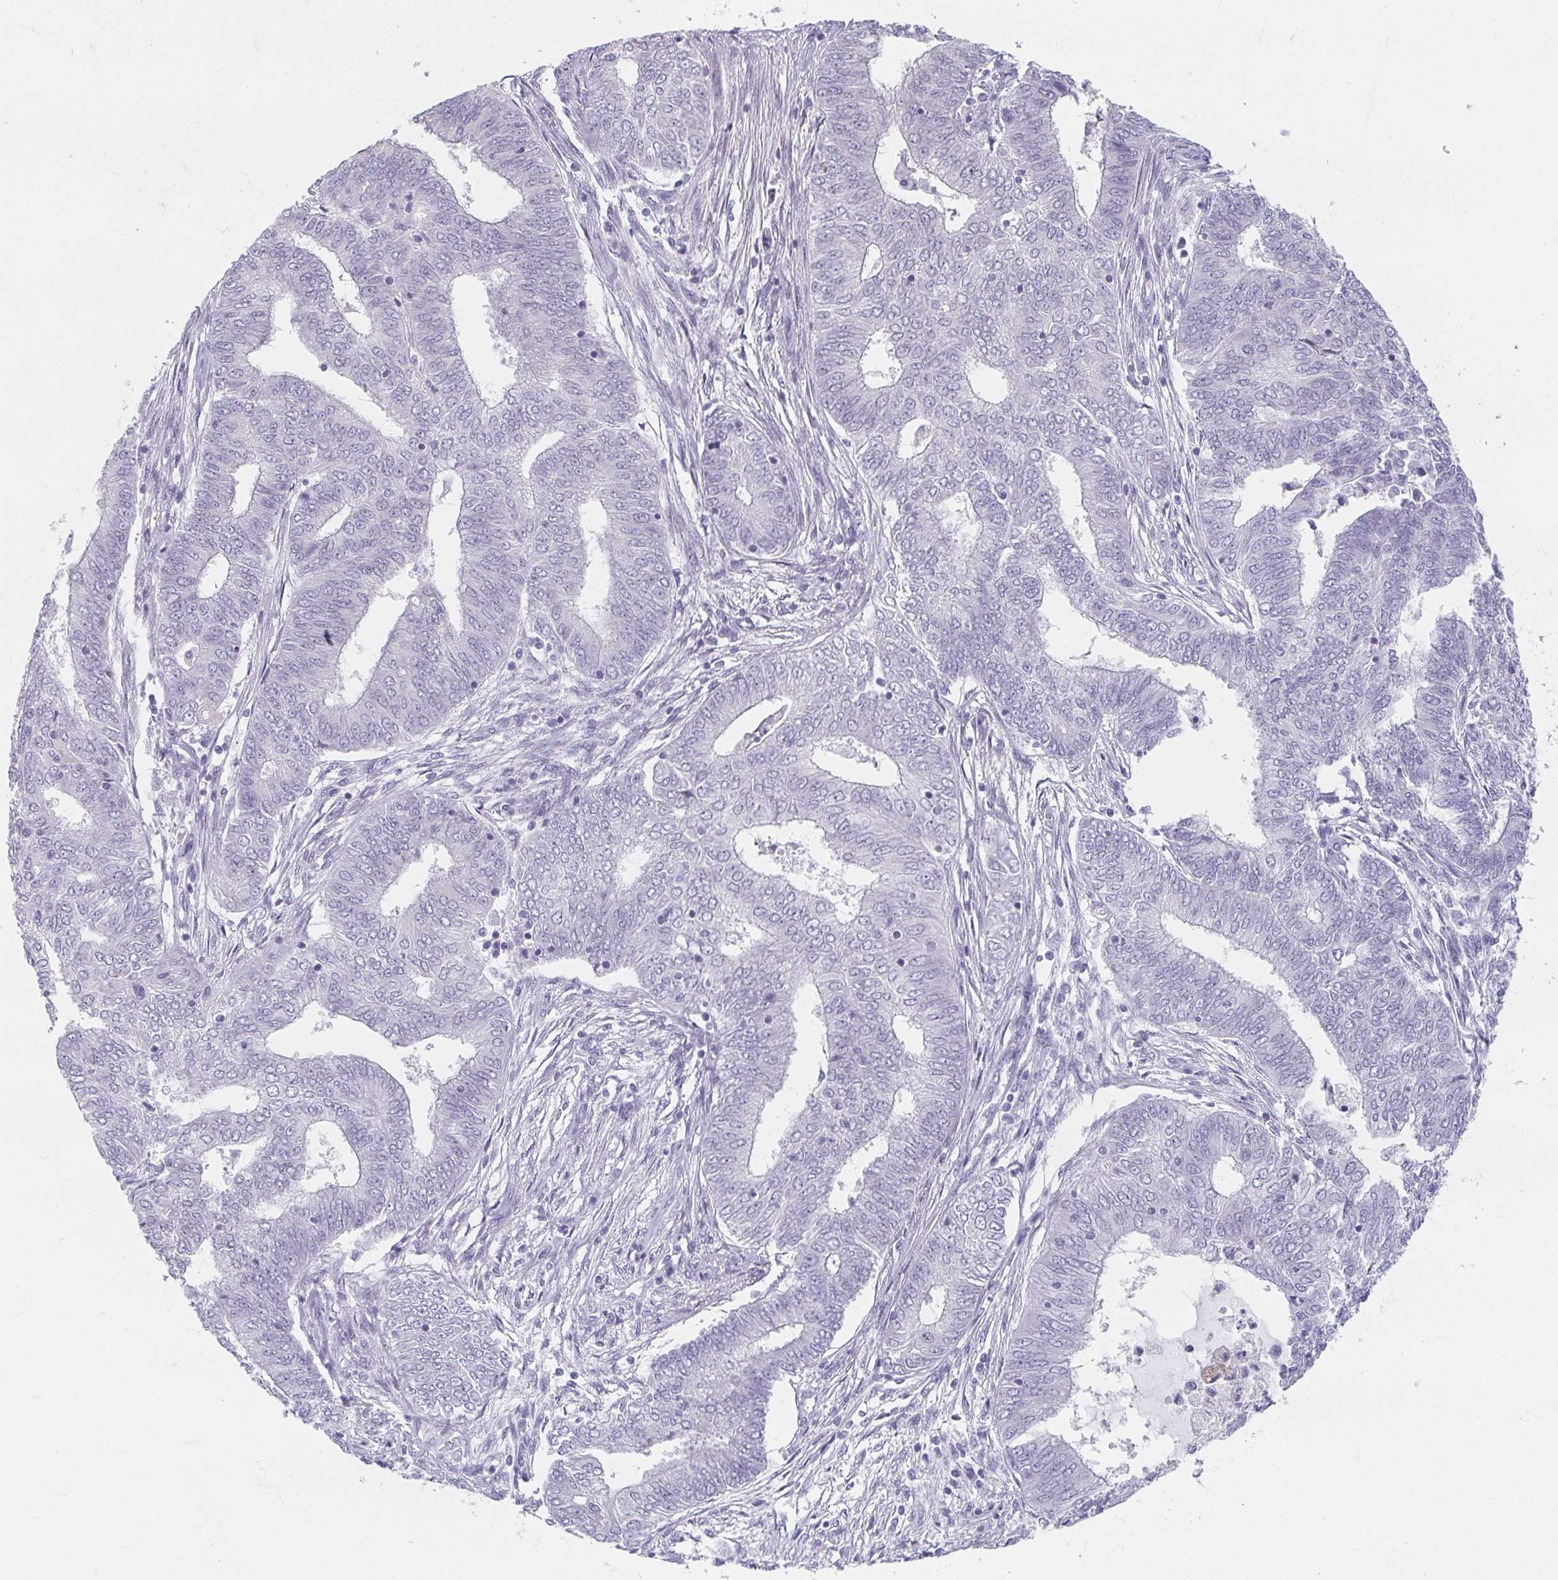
{"staining": {"intensity": "negative", "quantity": "none", "location": "none"}, "tissue": "endometrial cancer", "cell_type": "Tumor cells", "image_type": "cancer", "snomed": [{"axis": "morphology", "description": "Adenocarcinoma, NOS"}, {"axis": "topography", "description": "Endometrium"}], "caption": "The photomicrograph shows no staining of tumor cells in endometrial cancer.", "gene": "CAMKV", "patient": {"sex": "female", "age": 62}}